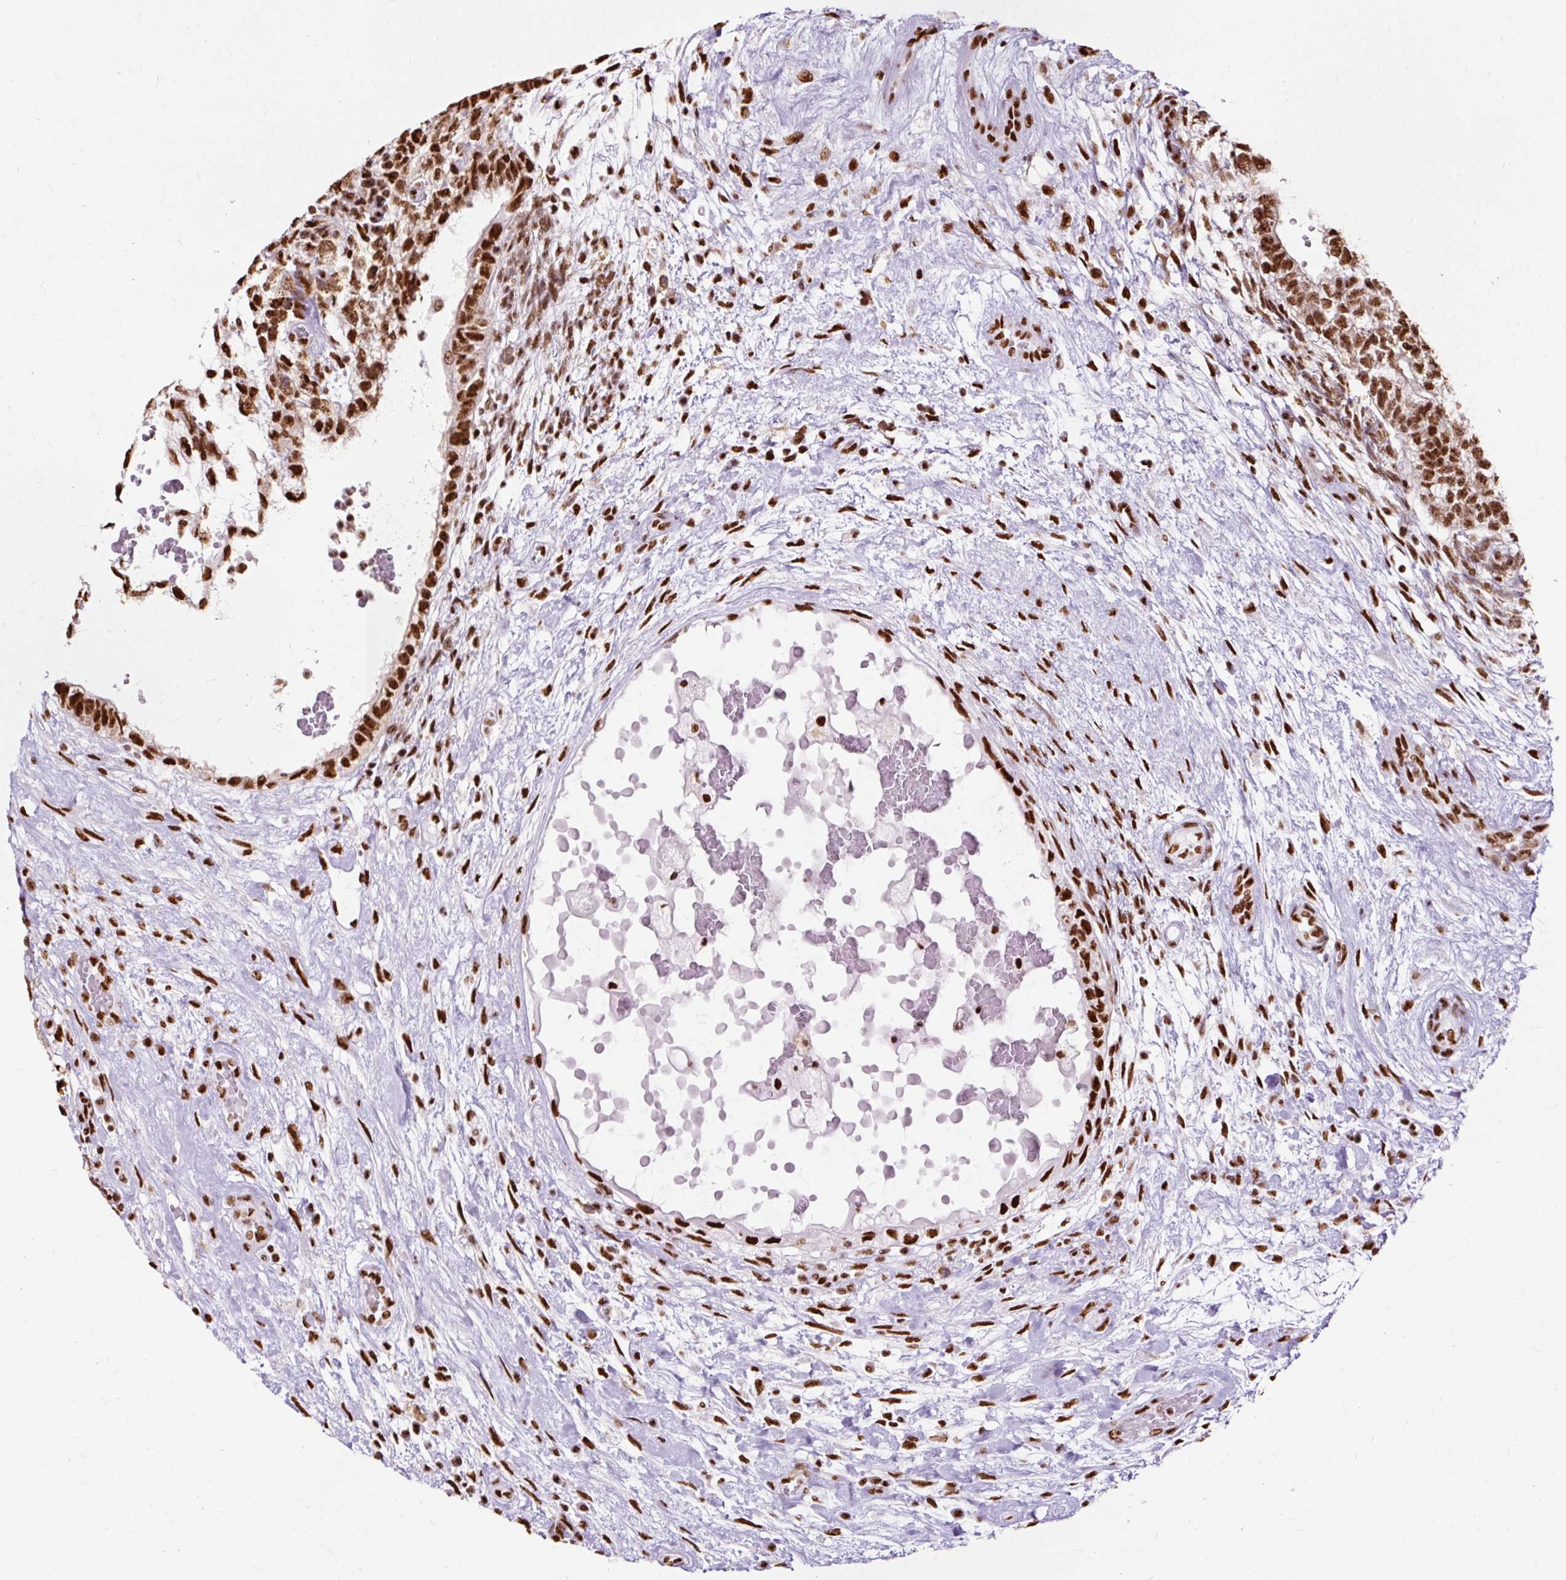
{"staining": {"intensity": "strong", "quantity": ">75%", "location": "nuclear"}, "tissue": "testis cancer", "cell_type": "Tumor cells", "image_type": "cancer", "snomed": [{"axis": "morphology", "description": "Normal tissue, NOS"}, {"axis": "morphology", "description": "Carcinoma, Embryonal, NOS"}, {"axis": "topography", "description": "Testis"}], "caption": "Immunohistochemistry image of human testis embryonal carcinoma stained for a protein (brown), which demonstrates high levels of strong nuclear staining in approximately >75% of tumor cells.", "gene": "XRCC6", "patient": {"sex": "male", "age": 32}}